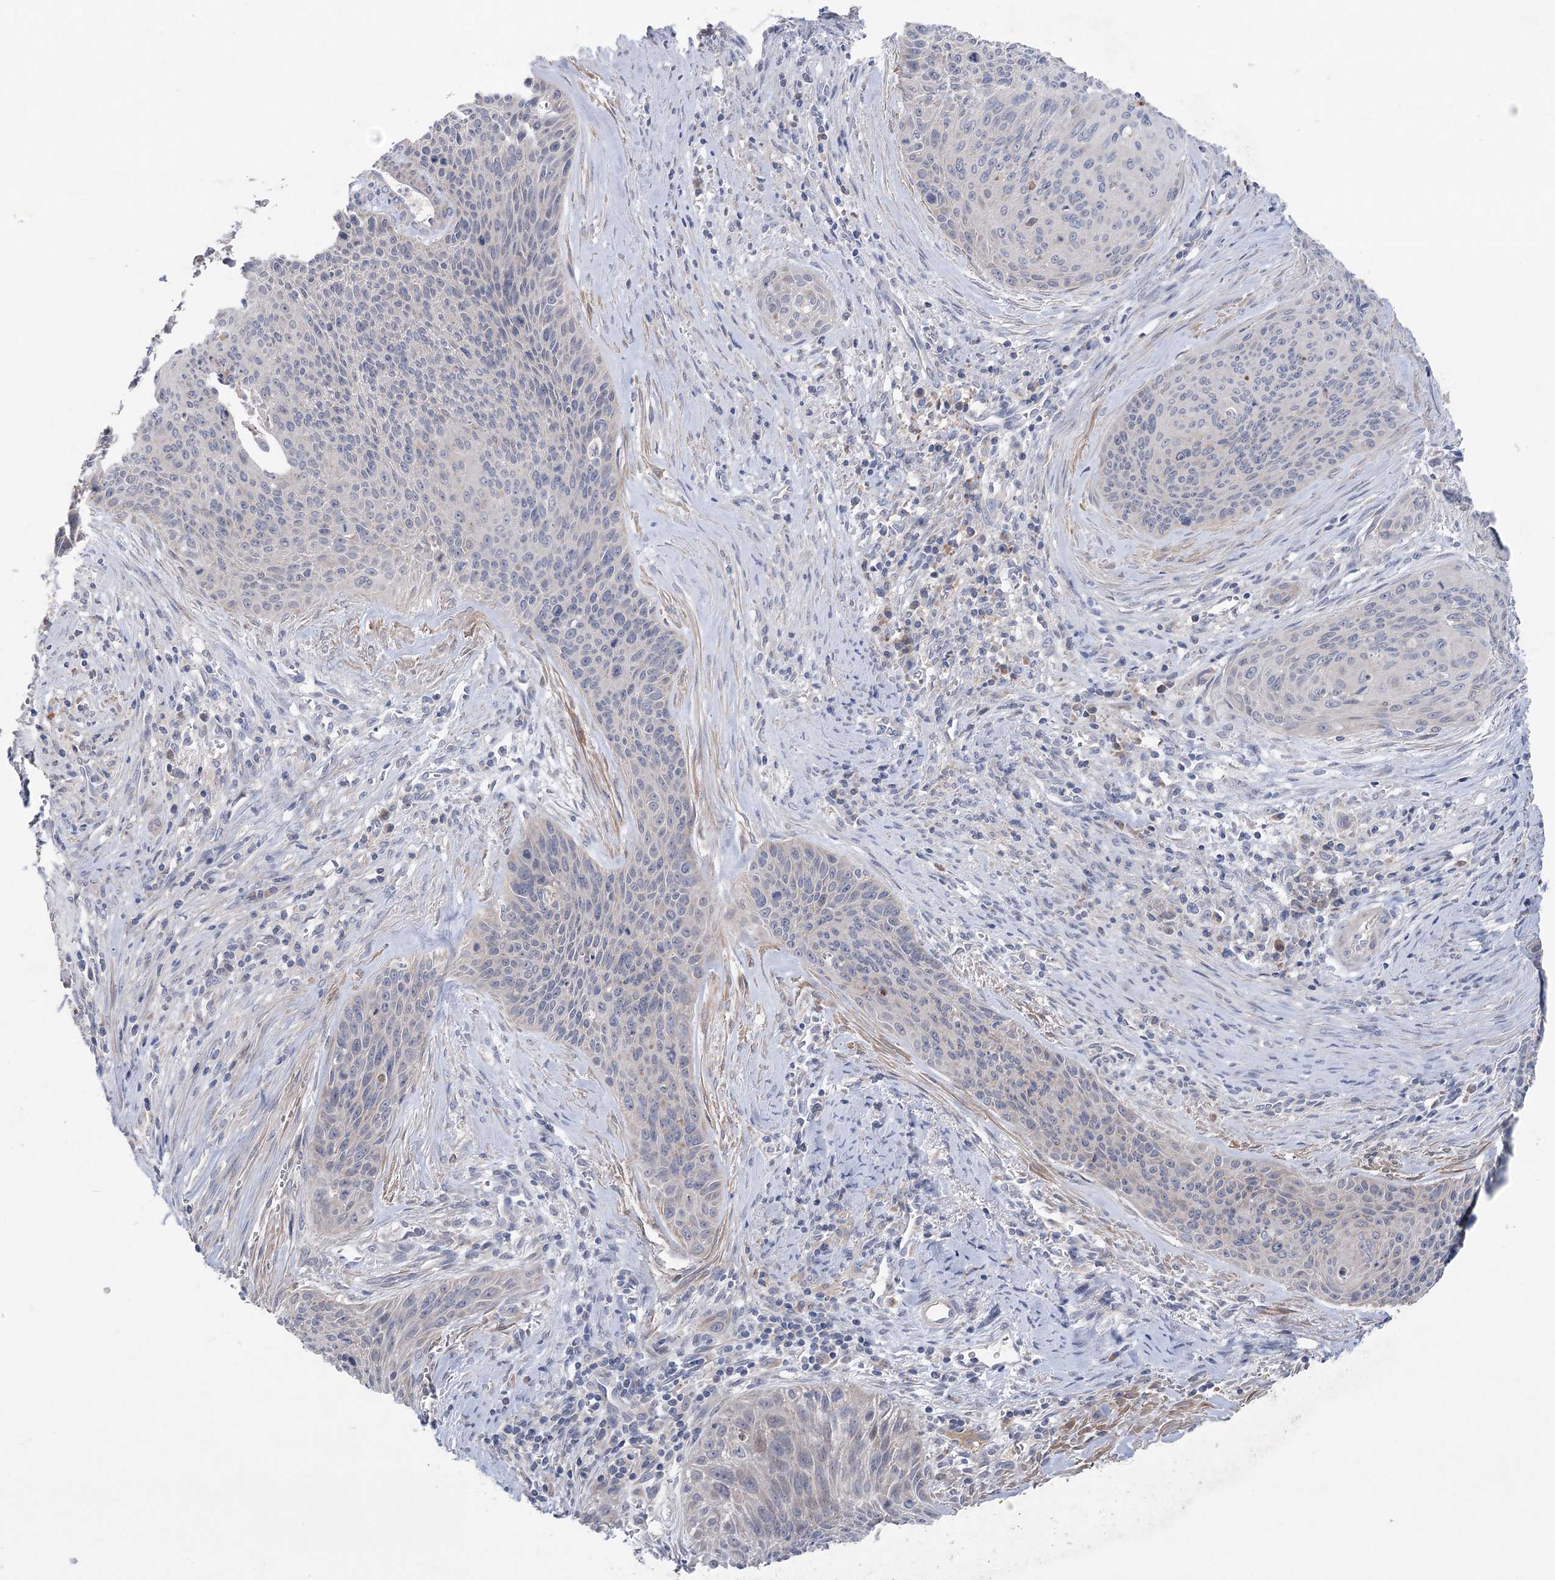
{"staining": {"intensity": "negative", "quantity": "none", "location": "none"}, "tissue": "cervical cancer", "cell_type": "Tumor cells", "image_type": "cancer", "snomed": [{"axis": "morphology", "description": "Squamous cell carcinoma, NOS"}, {"axis": "topography", "description": "Cervix"}], "caption": "Photomicrograph shows no protein positivity in tumor cells of squamous cell carcinoma (cervical) tissue.", "gene": "MTCH2", "patient": {"sex": "female", "age": 55}}